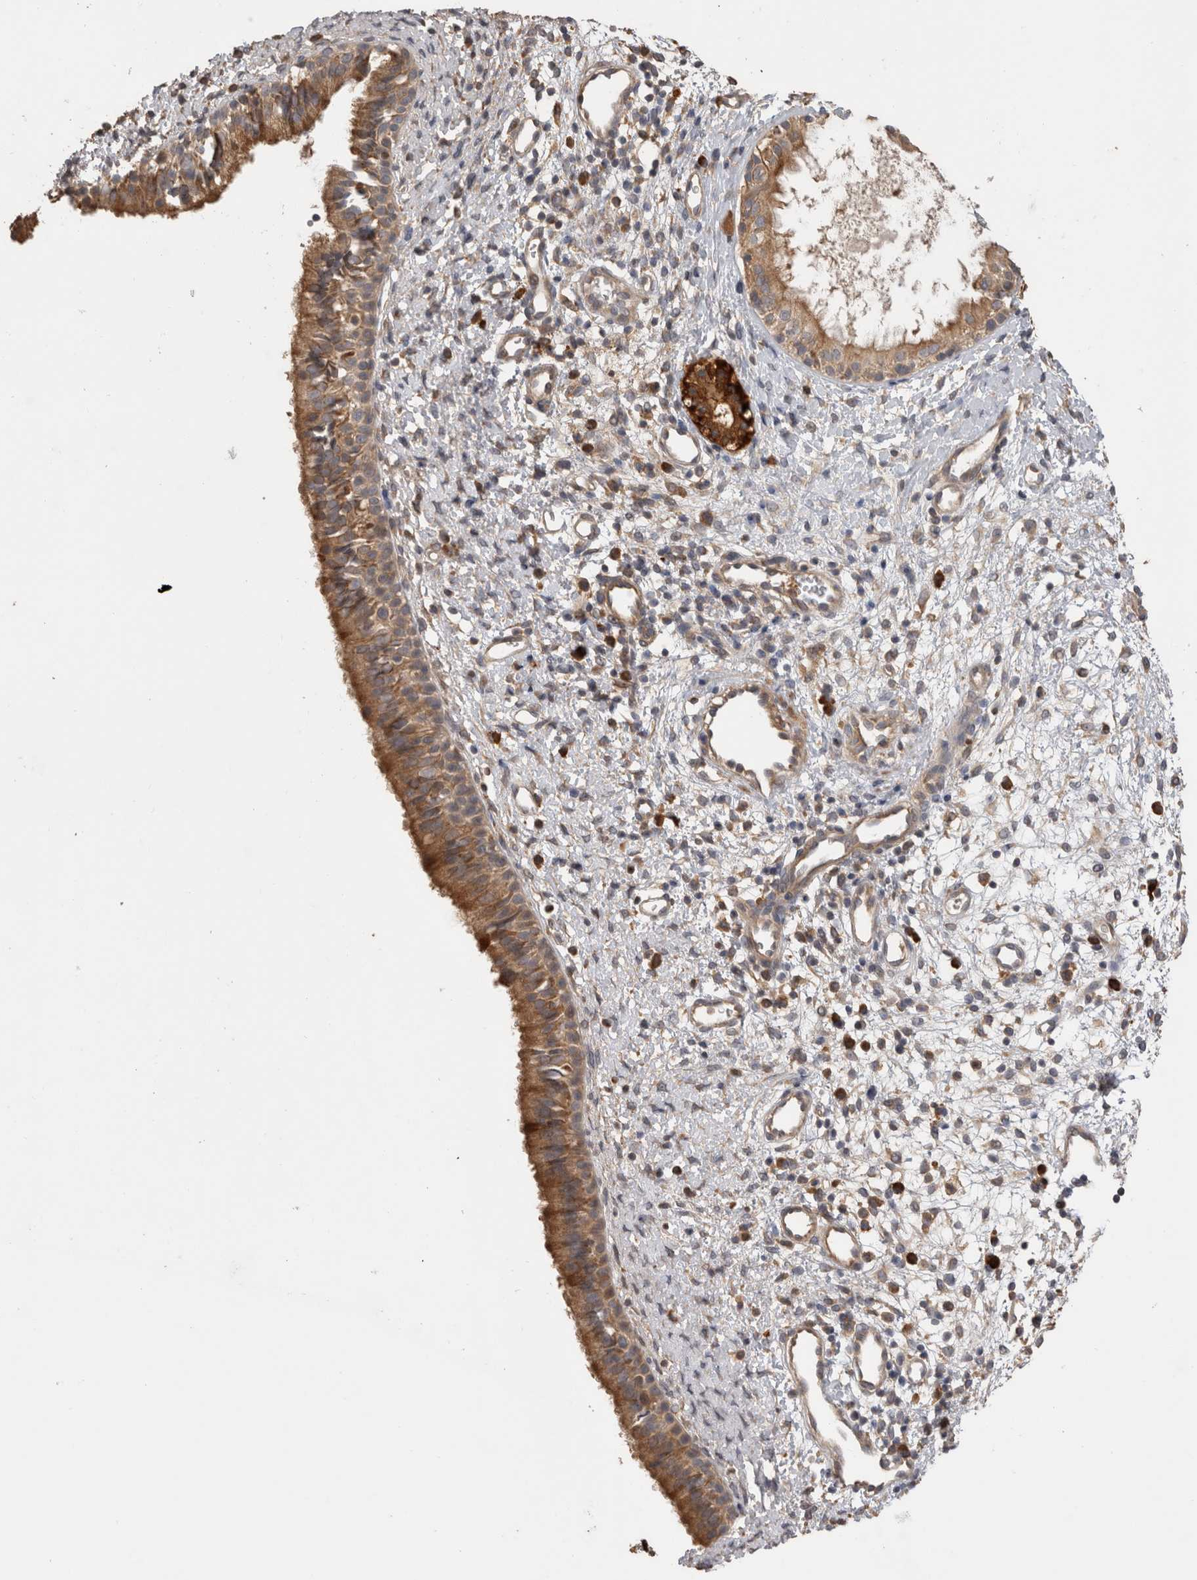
{"staining": {"intensity": "moderate", "quantity": ">75%", "location": "cytoplasmic/membranous"}, "tissue": "nasopharynx", "cell_type": "Respiratory epithelial cells", "image_type": "normal", "snomed": [{"axis": "morphology", "description": "Normal tissue, NOS"}, {"axis": "topography", "description": "Nasopharynx"}], "caption": "Benign nasopharynx displays moderate cytoplasmic/membranous expression in approximately >75% of respiratory epithelial cells, visualized by immunohistochemistry.", "gene": "TBCE", "patient": {"sex": "male", "age": 22}}